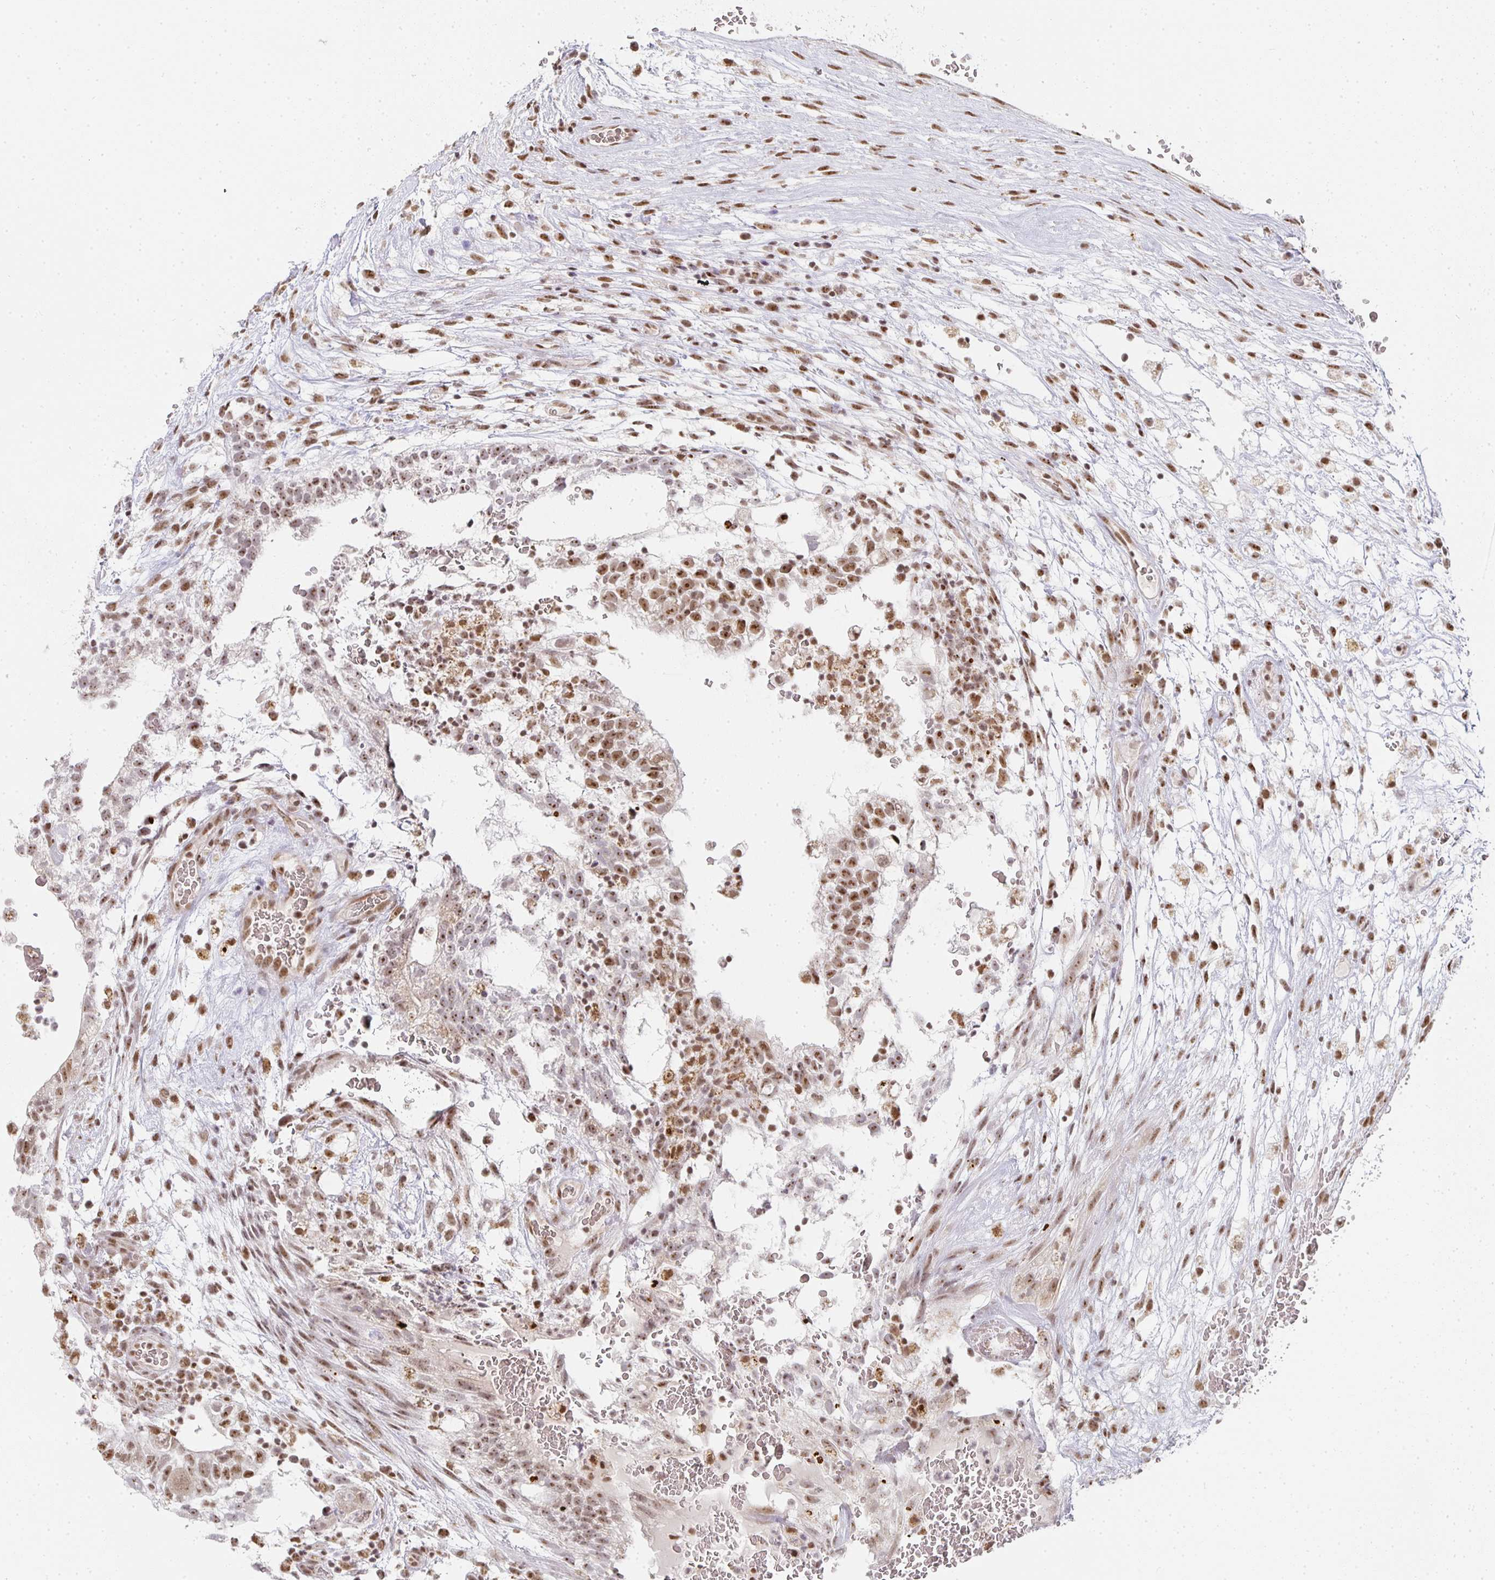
{"staining": {"intensity": "moderate", "quantity": ">75%", "location": "nuclear"}, "tissue": "testis cancer", "cell_type": "Tumor cells", "image_type": "cancer", "snomed": [{"axis": "morphology", "description": "Normal tissue, NOS"}, {"axis": "morphology", "description": "Carcinoma, Embryonal, NOS"}, {"axis": "topography", "description": "Testis"}], "caption": "Immunohistochemistry (IHC) micrograph of neoplastic tissue: human embryonal carcinoma (testis) stained using immunohistochemistry (IHC) demonstrates medium levels of moderate protein expression localized specifically in the nuclear of tumor cells, appearing as a nuclear brown color.", "gene": "SMARCA2", "patient": {"sex": "male", "age": 32}}